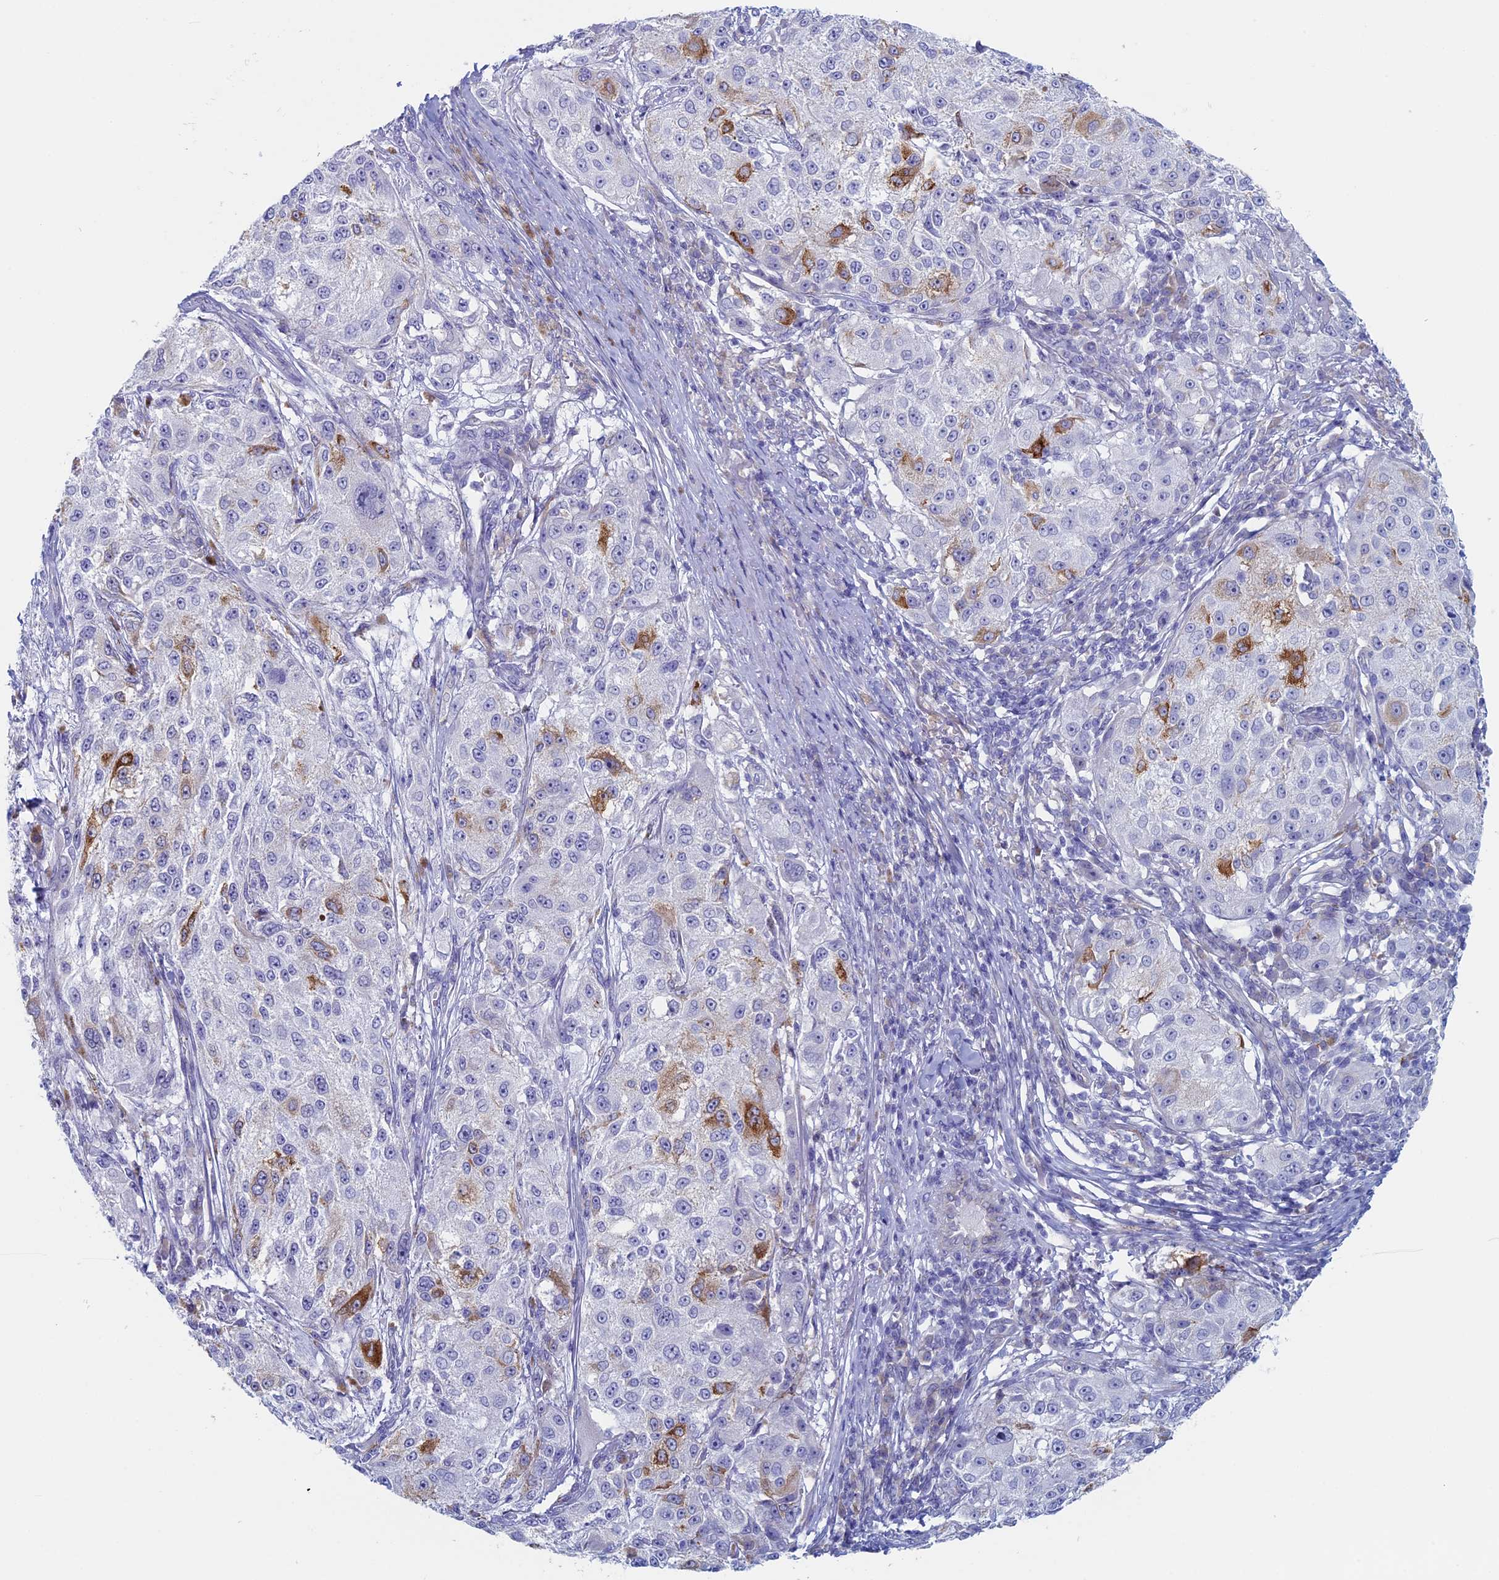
{"staining": {"intensity": "strong", "quantity": "<25%", "location": "cytoplasmic/membranous"}, "tissue": "melanoma", "cell_type": "Tumor cells", "image_type": "cancer", "snomed": [{"axis": "morphology", "description": "Necrosis, NOS"}, {"axis": "morphology", "description": "Malignant melanoma, NOS"}, {"axis": "topography", "description": "Skin"}], "caption": "Melanoma stained with a protein marker demonstrates strong staining in tumor cells.", "gene": "MAGEB6", "patient": {"sex": "female", "age": 87}}